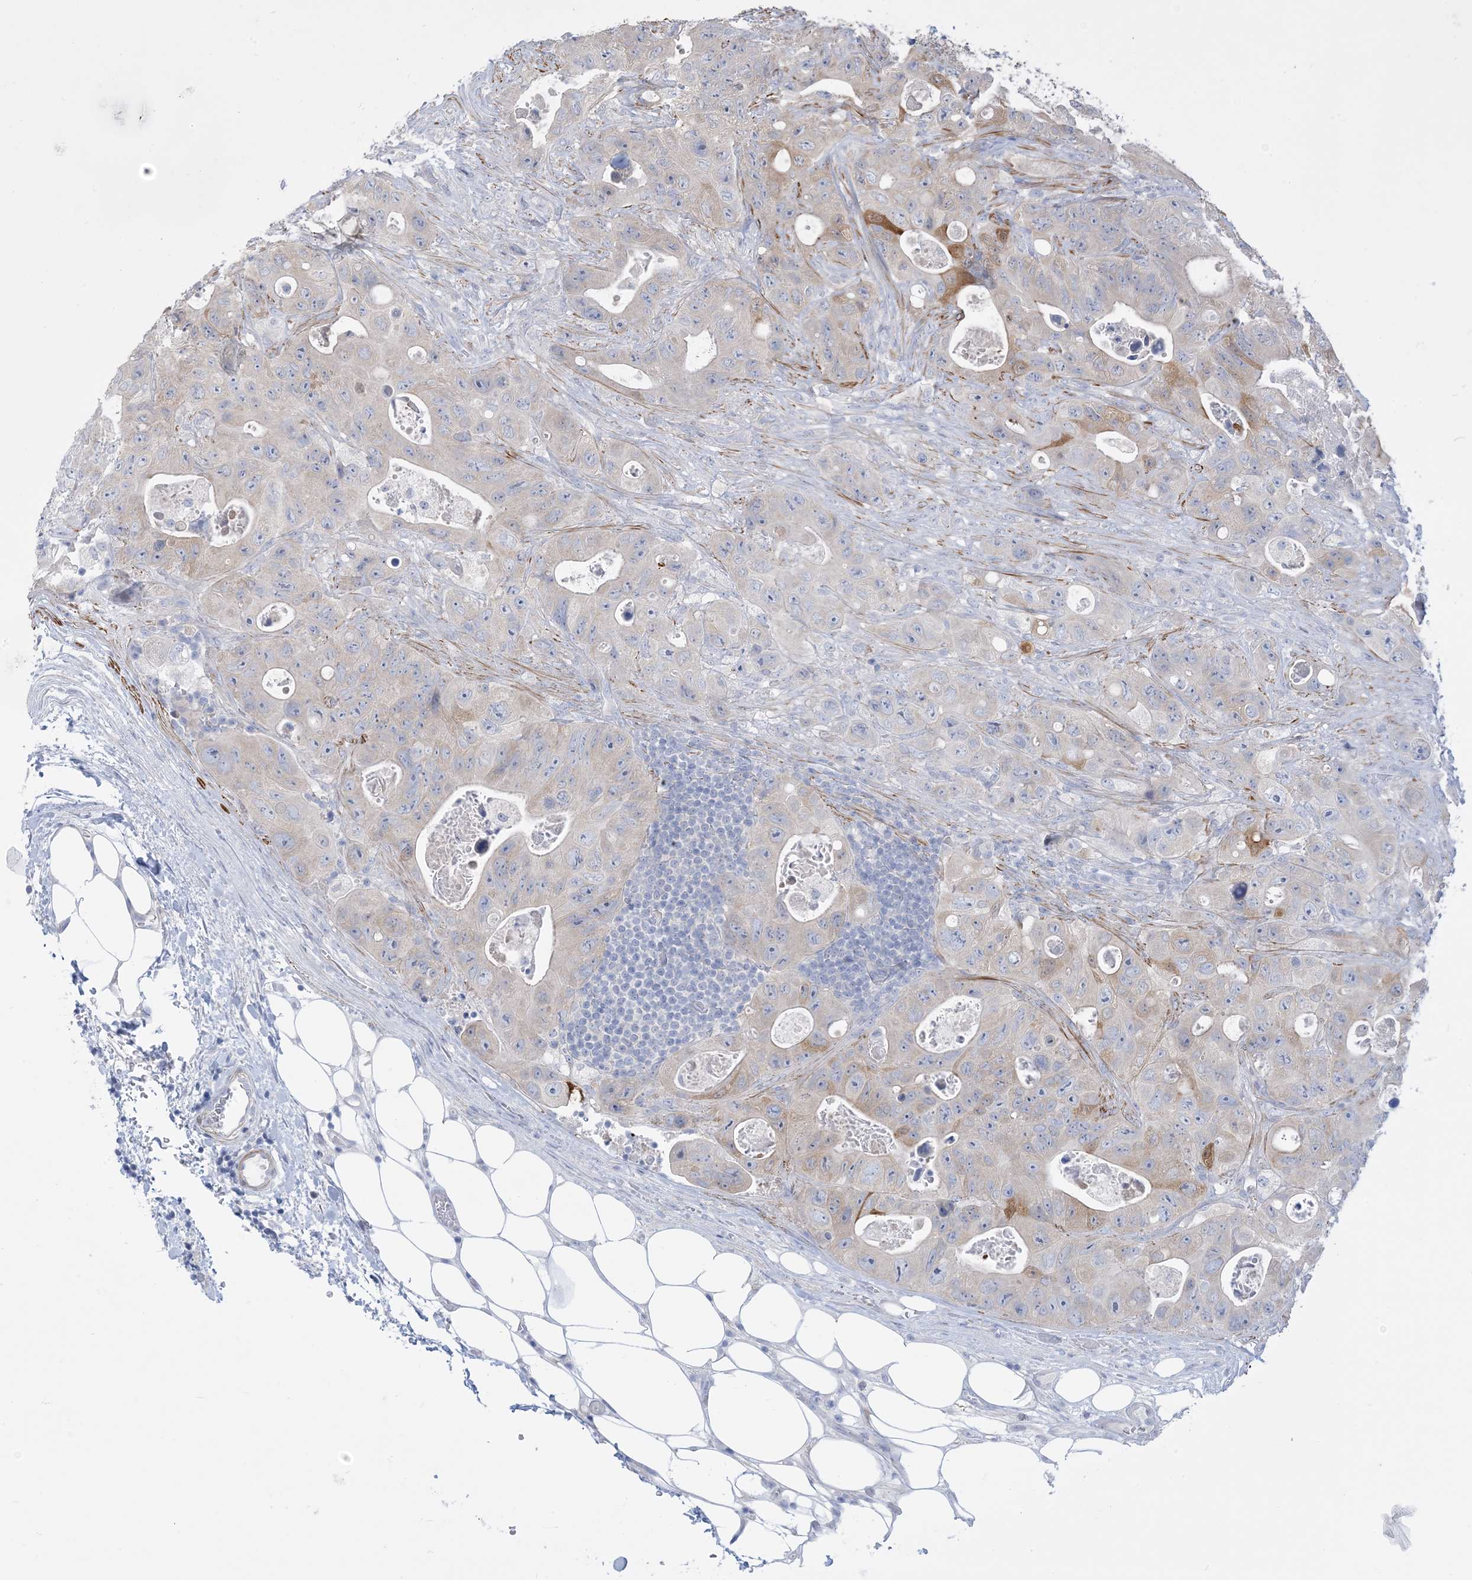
{"staining": {"intensity": "moderate", "quantity": "<25%", "location": "cytoplasmic/membranous"}, "tissue": "colorectal cancer", "cell_type": "Tumor cells", "image_type": "cancer", "snomed": [{"axis": "morphology", "description": "Adenocarcinoma, NOS"}, {"axis": "topography", "description": "Colon"}], "caption": "A brown stain labels moderate cytoplasmic/membranous expression of a protein in human colorectal cancer (adenocarcinoma) tumor cells.", "gene": "MARS2", "patient": {"sex": "female", "age": 46}}